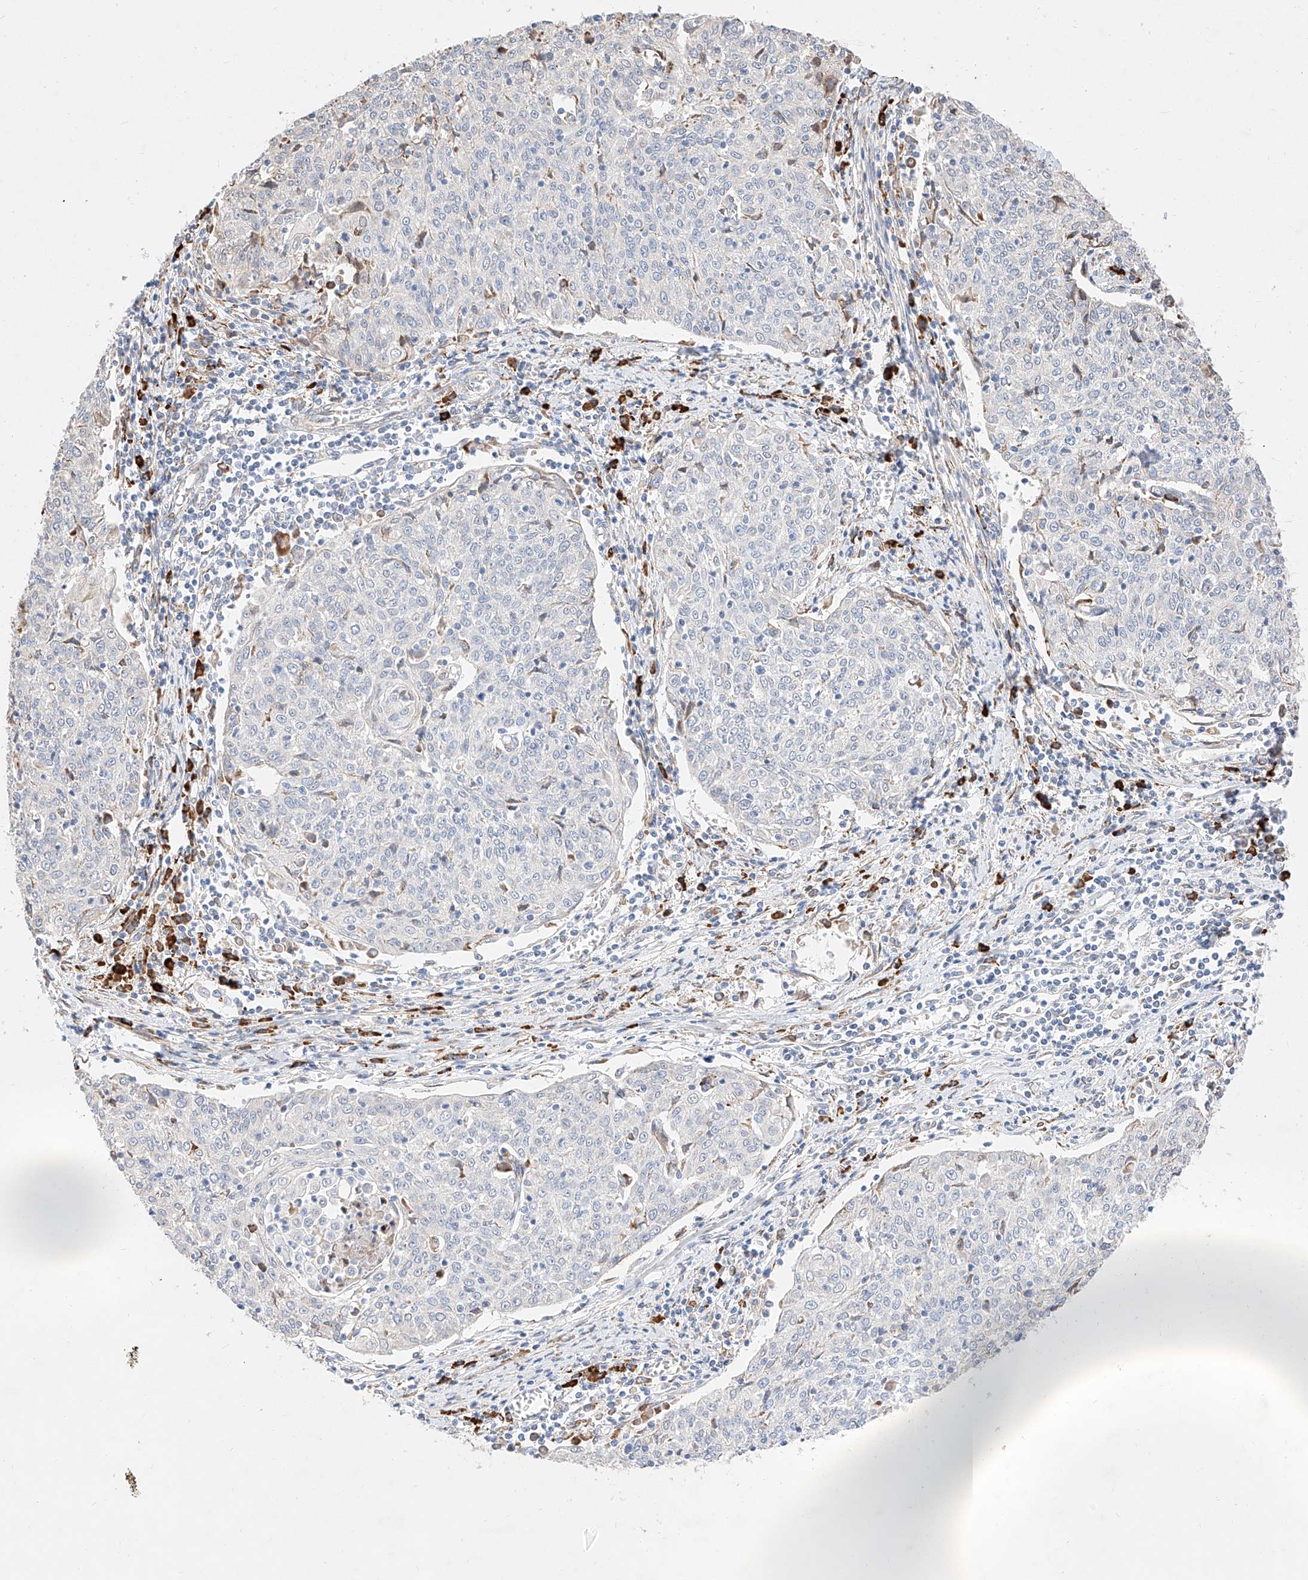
{"staining": {"intensity": "negative", "quantity": "none", "location": "none"}, "tissue": "cervical cancer", "cell_type": "Tumor cells", "image_type": "cancer", "snomed": [{"axis": "morphology", "description": "Squamous cell carcinoma, NOS"}, {"axis": "topography", "description": "Cervix"}], "caption": "Squamous cell carcinoma (cervical) stained for a protein using immunohistochemistry (IHC) displays no staining tumor cells.", "gene": "ATP9B", "patient": {"sex": "female", "age": 48}}